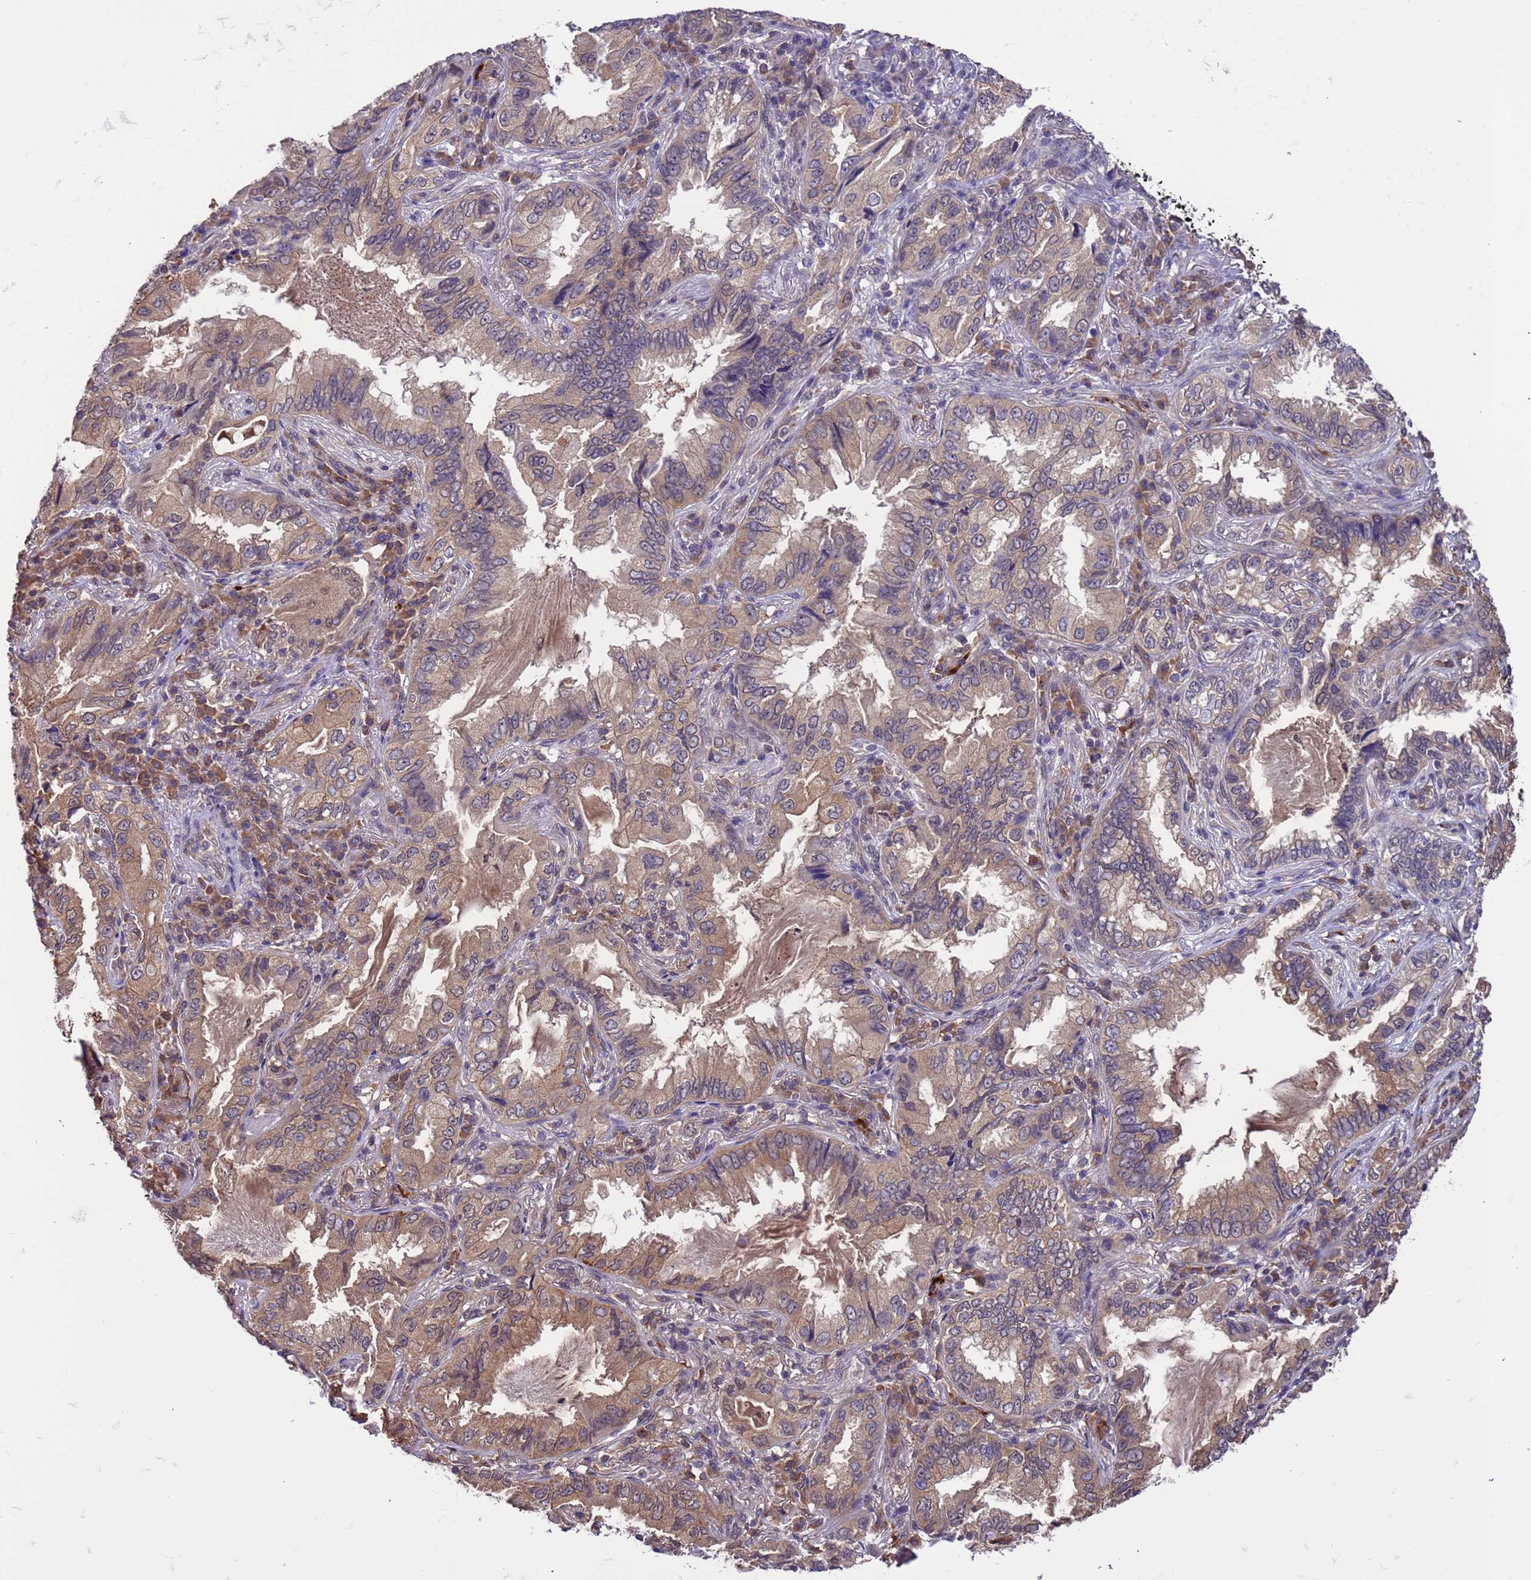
{"staining": {"intensity": "weak", "quantity": "25%-75%", "location": "cytoplasmic/membranous"}, "tissue": "lung cancer", "cell_type": "Tumor cells", "image_type": "cancer", "snomed": [{"axis": "morphology", "description": "Adenocarcinoma, NOS"}, {"axis": "topography", "description": "Lung"}], "caption": "Immunohistochemical staining of human lung cancer shows low levels of weak cytoplasmic/membranous expression in approximately 25%-75% of tumor cells. Nuclei are stained in blue.", "gene": "ZFP69B", "patient": {"sex": "female", "age": 69}}